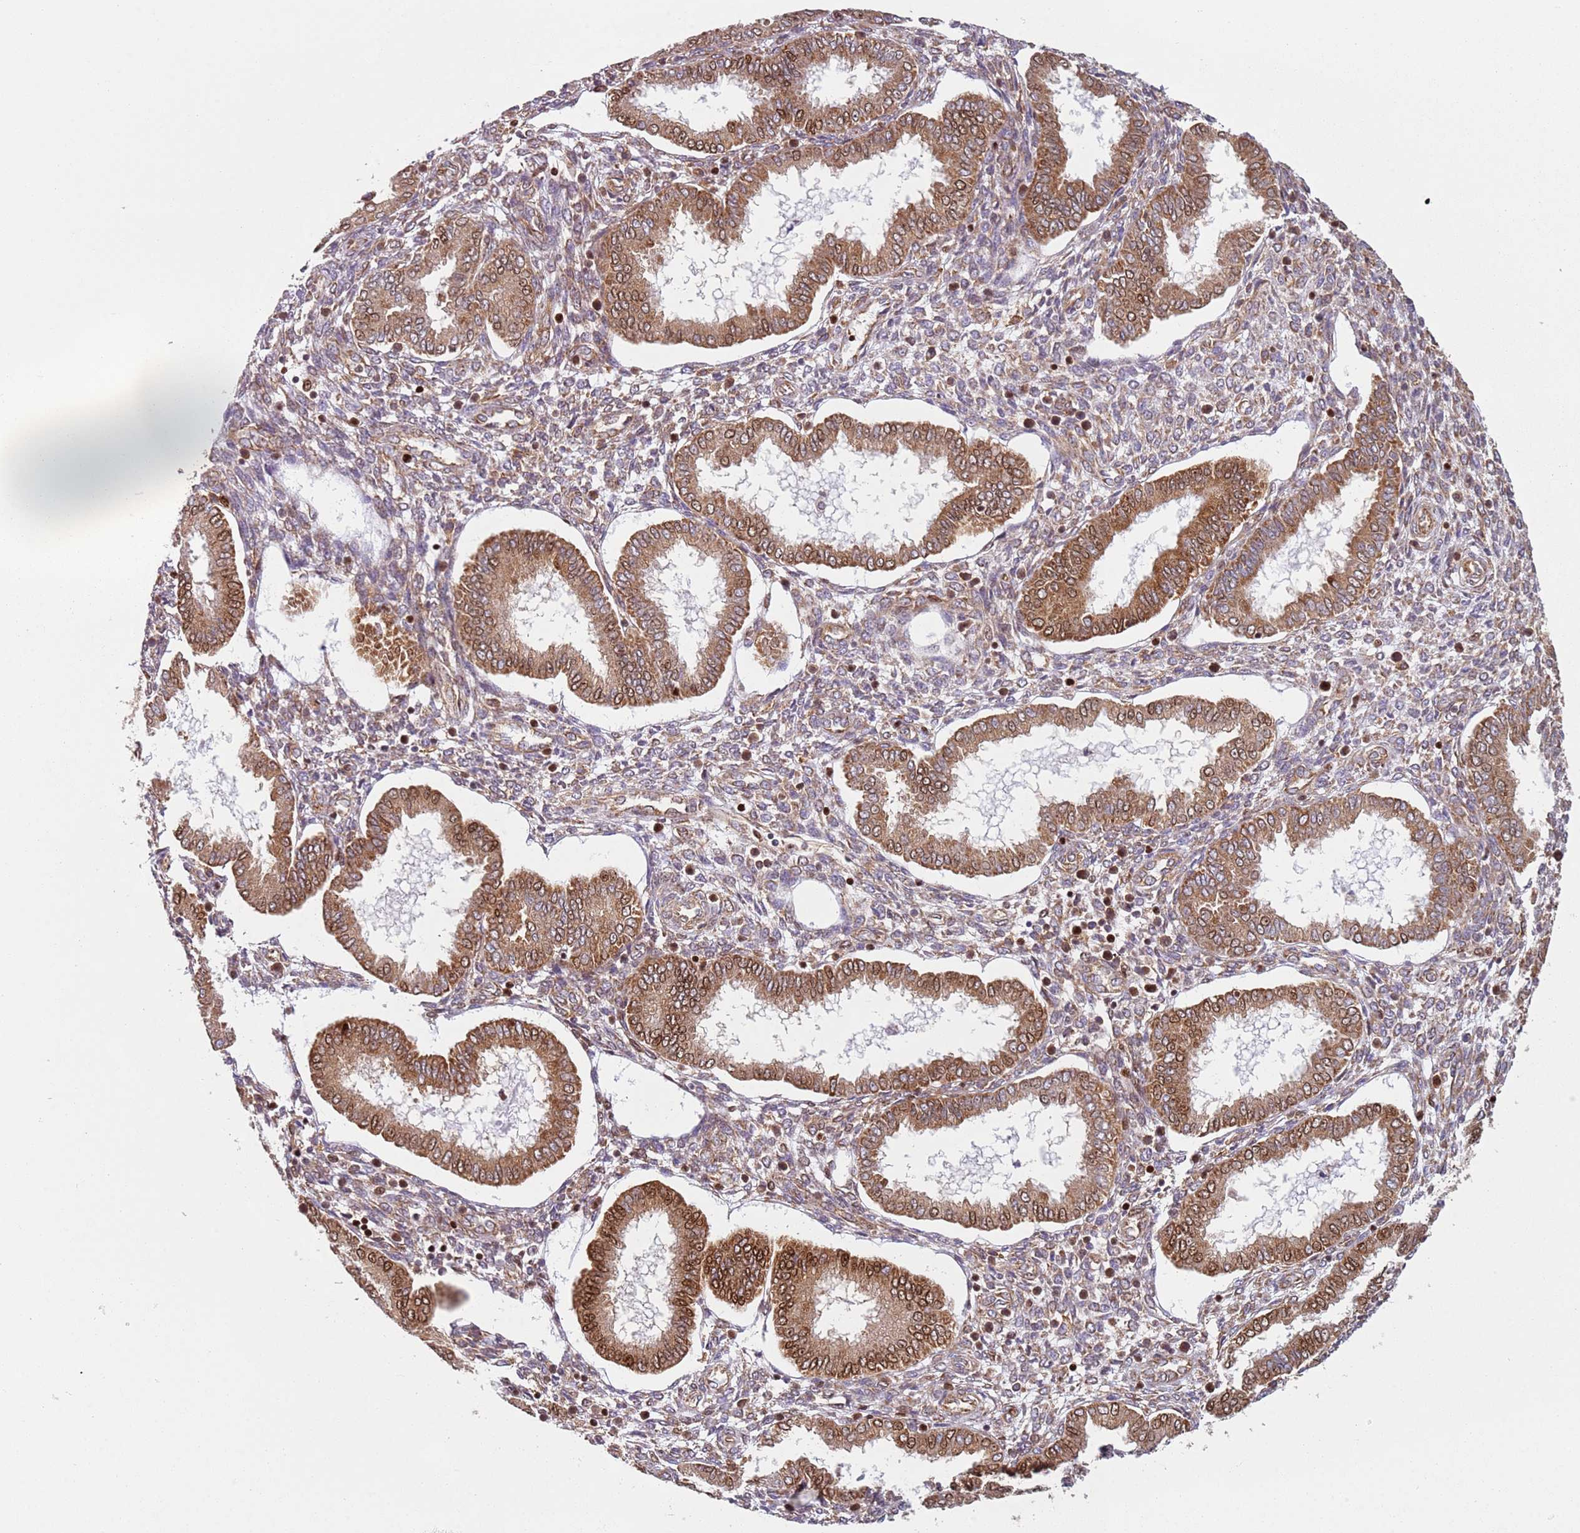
{"staining": {"intensity": "moderate", "quantity": "25%-75%", "location": "cytoplasmic/membranous,nuclear"}, "tissue": "endometrium", "cell_type": "Cells in endometrial stroma", "image_type": "normal", "snomed": [{"axis": "morphology", "description": "Normal tissue, NOS"}, {"axis": "topography", "description": "Endometrium"}], "caption": "This histopathology image reveals IHC staining of normal endometrium, with medium moderate cytoplasmic/membranous,nuclear positivity in approximately 25%-75% of cells in endometrial stroma.", "gene": "HNRNPLL", "patient": {"sex": "female", "age": 24}}